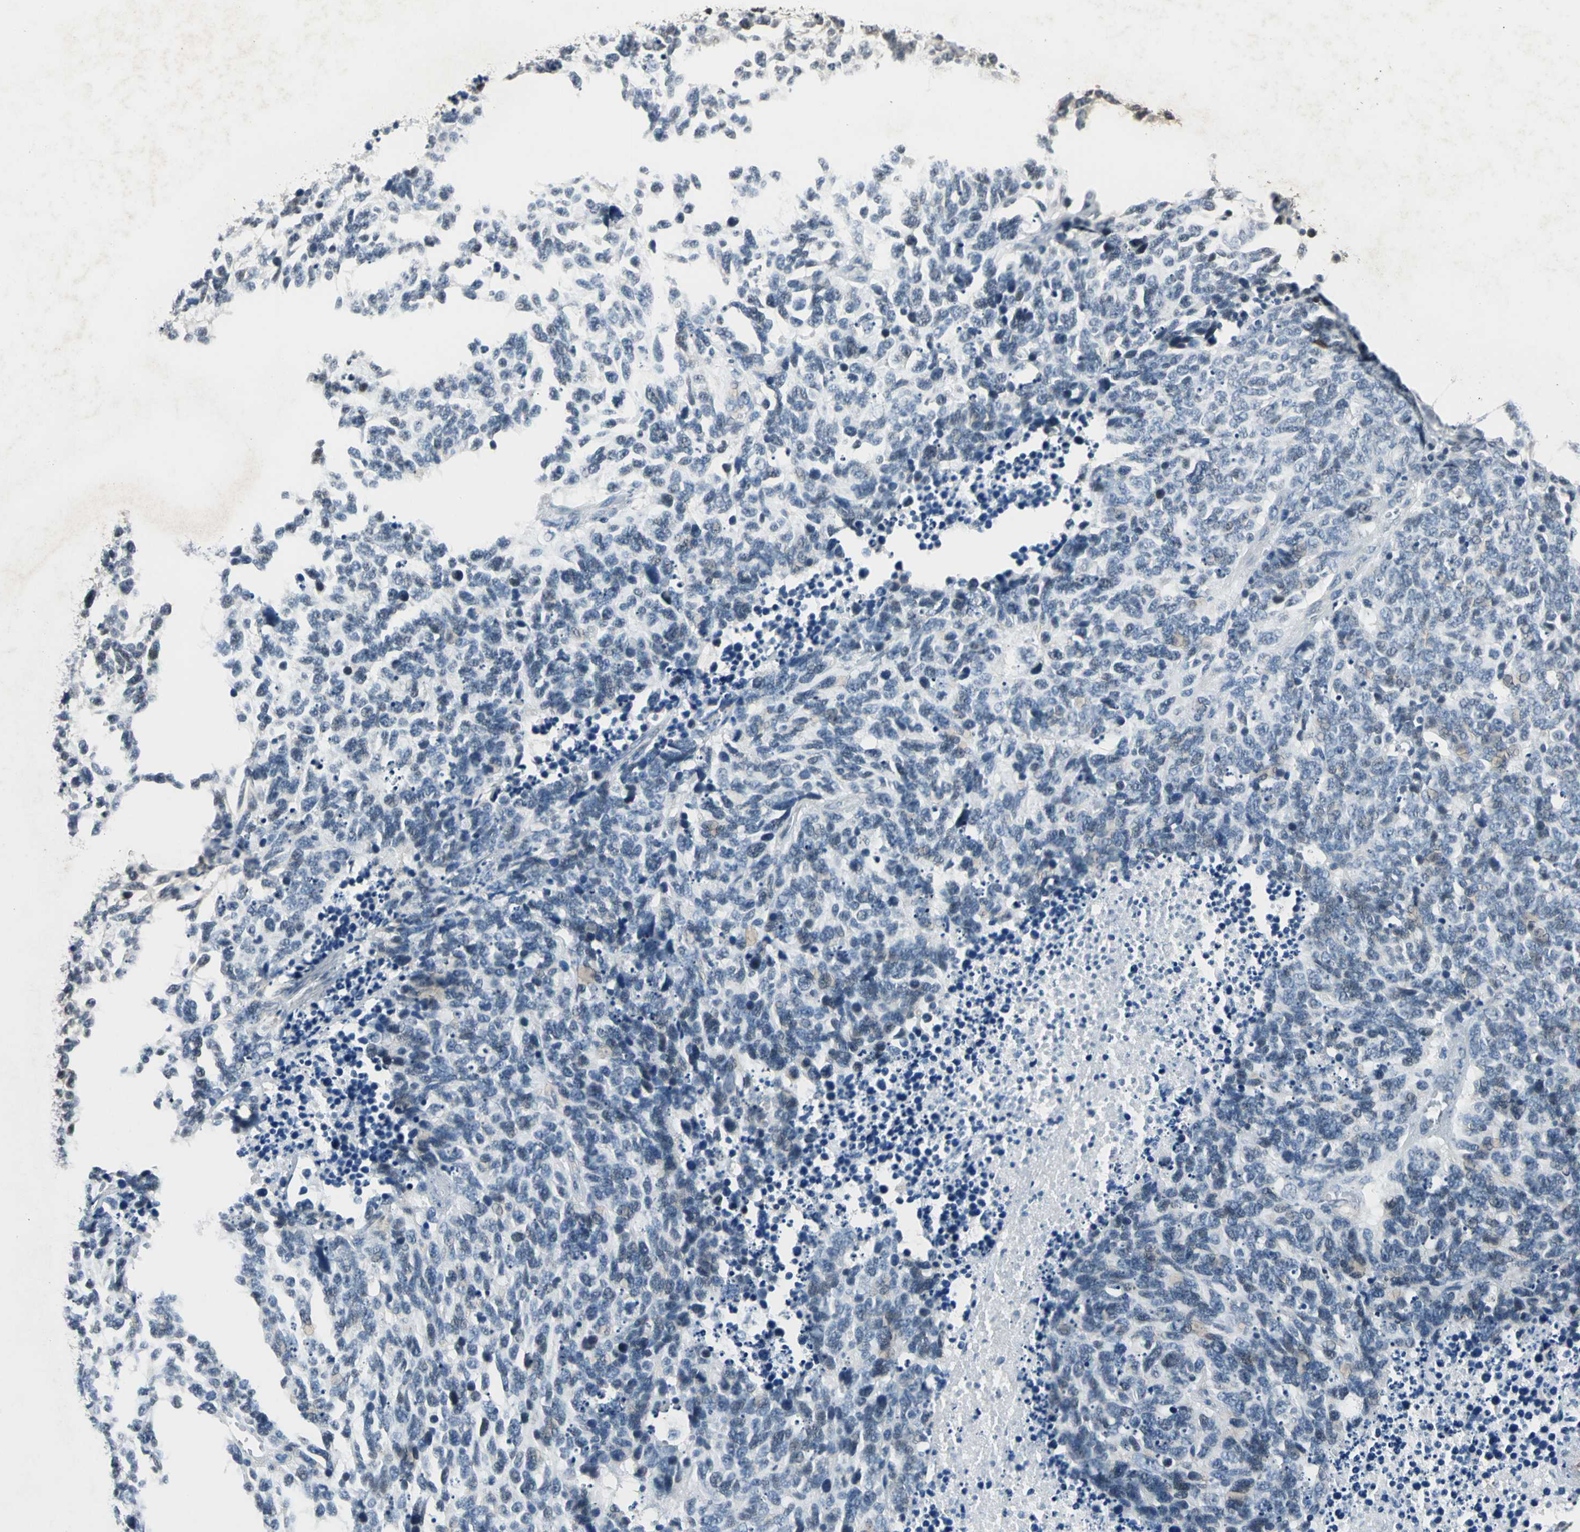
{"staining": {"intensity": "weak", "quantity": "<25%", "location": "cytoplasmic/membranous"}, "tissue": "lung cancer", "cell_type": "Tumor cells", "image_type": "cancer", "snomed": [{"axis": "morphology", "description": "Neoplasm, malignant, NOS"}, {"axis": "topography", "description": "Lung"}], "caption": "DAB immunohistochemical staining of lung cancer displays no significant expression in tumor cells. (Brightfield microscopy of DAB (3,3'-diaminobenzidine) immunohistochemistry (IHC) at high magnification).", "gene": "JADE3", "patient": {"sex": "female", "age": 58}}